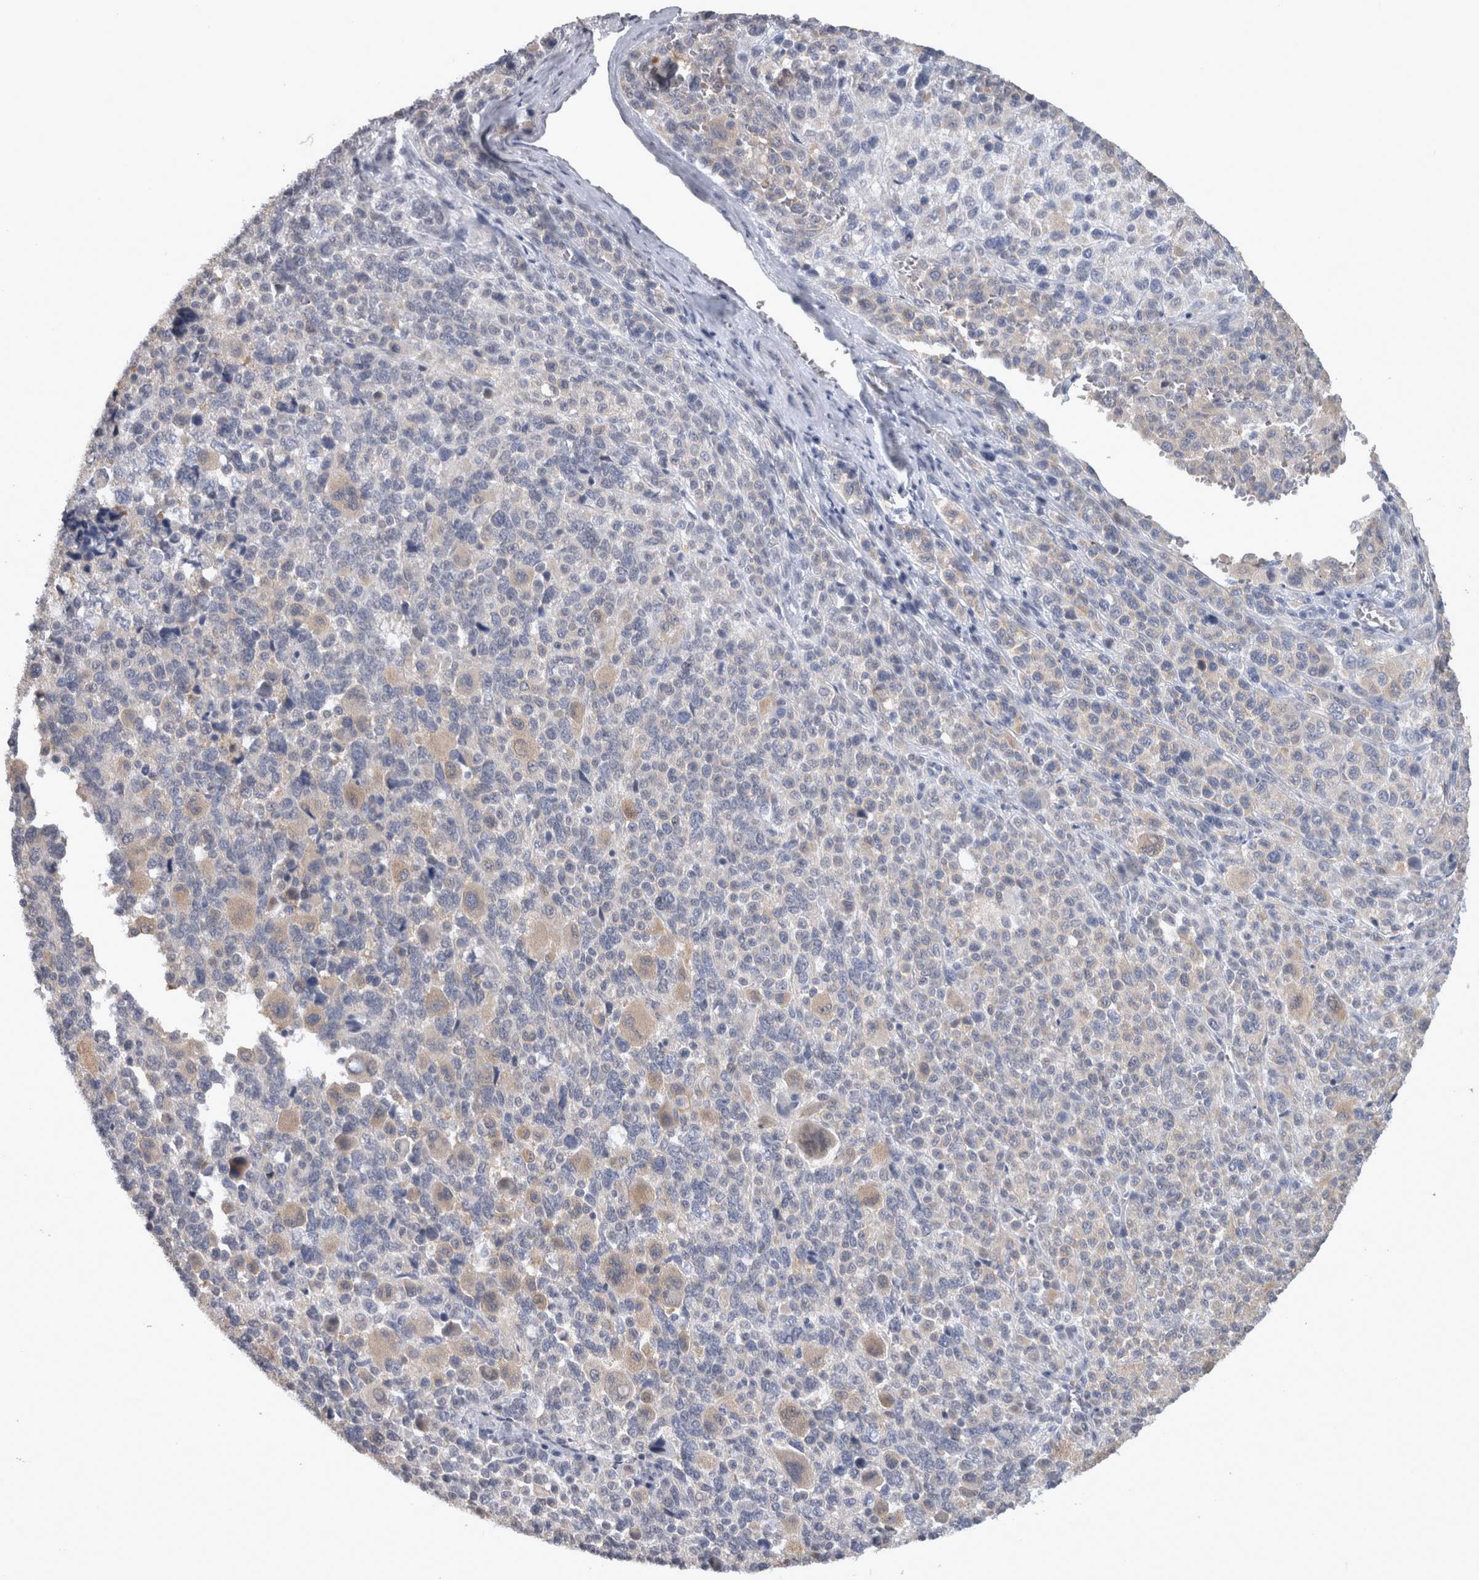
{"staining": {"intensity": "weak", "quantity": "<25%", "location": "cytoplasmic/membranous"}, "tissue": "melanoma", "cell_type": "Tumor cells", "image_type": "cancer", "snomed": [{"axis": "morphology", "description": "Malignant melanoma, Metastatic site"}, {"axis": "topography", "description": "Skin"}], "caption": "Melanoma was stained to show a protein in brown. There is no significant positivity in tumor cells. (DAB (3,3'-diaminobenzidine) immunohistochemistry (IHC) visualized using brightfield microscopy, high magnification).", "gene": "TCAP", "patient": {"sex": "female", "age": 74}}